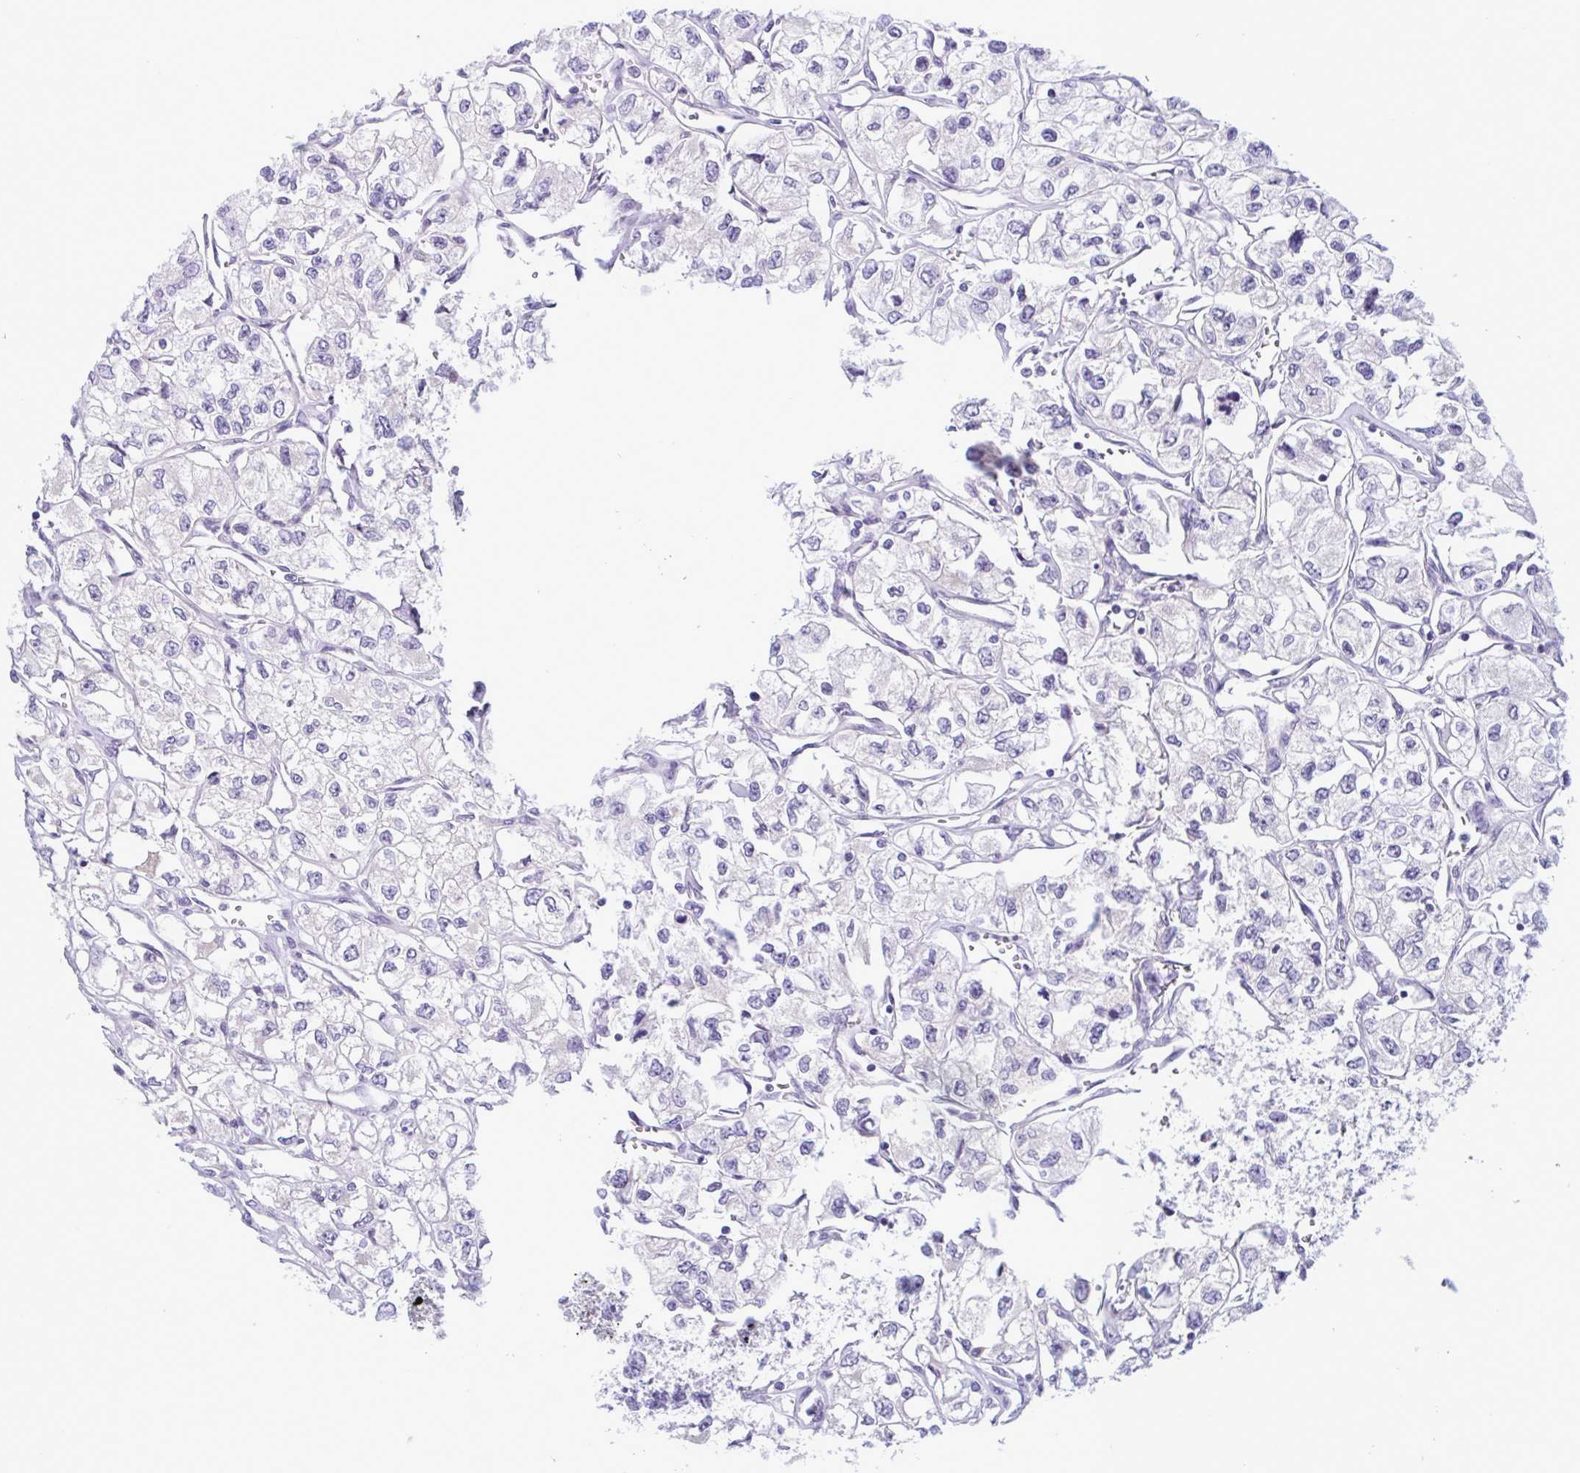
{"staining": {"intensity": "negative", "quantity": "none", "location": "none"}, "tissue": "renal cancer", "cell_type": "Tumor cells", "image_type": "cancer", "snomed": [{"axis": "morphology", "description": "Adenocarcinoma, NOS"}, {"axis": "topography", "description": "Kidney"}], "caption": "Immunohistochemical staining of human adenocarcinoma (renal) displays no significant expression in tumor cells. (Stains: DAB IHC with hematoxylin counter stain, Microscopy: brightfield microscopy at high magnification).", "gene": "INAFM1", "patient": {"sex": "female", "age": 59}}